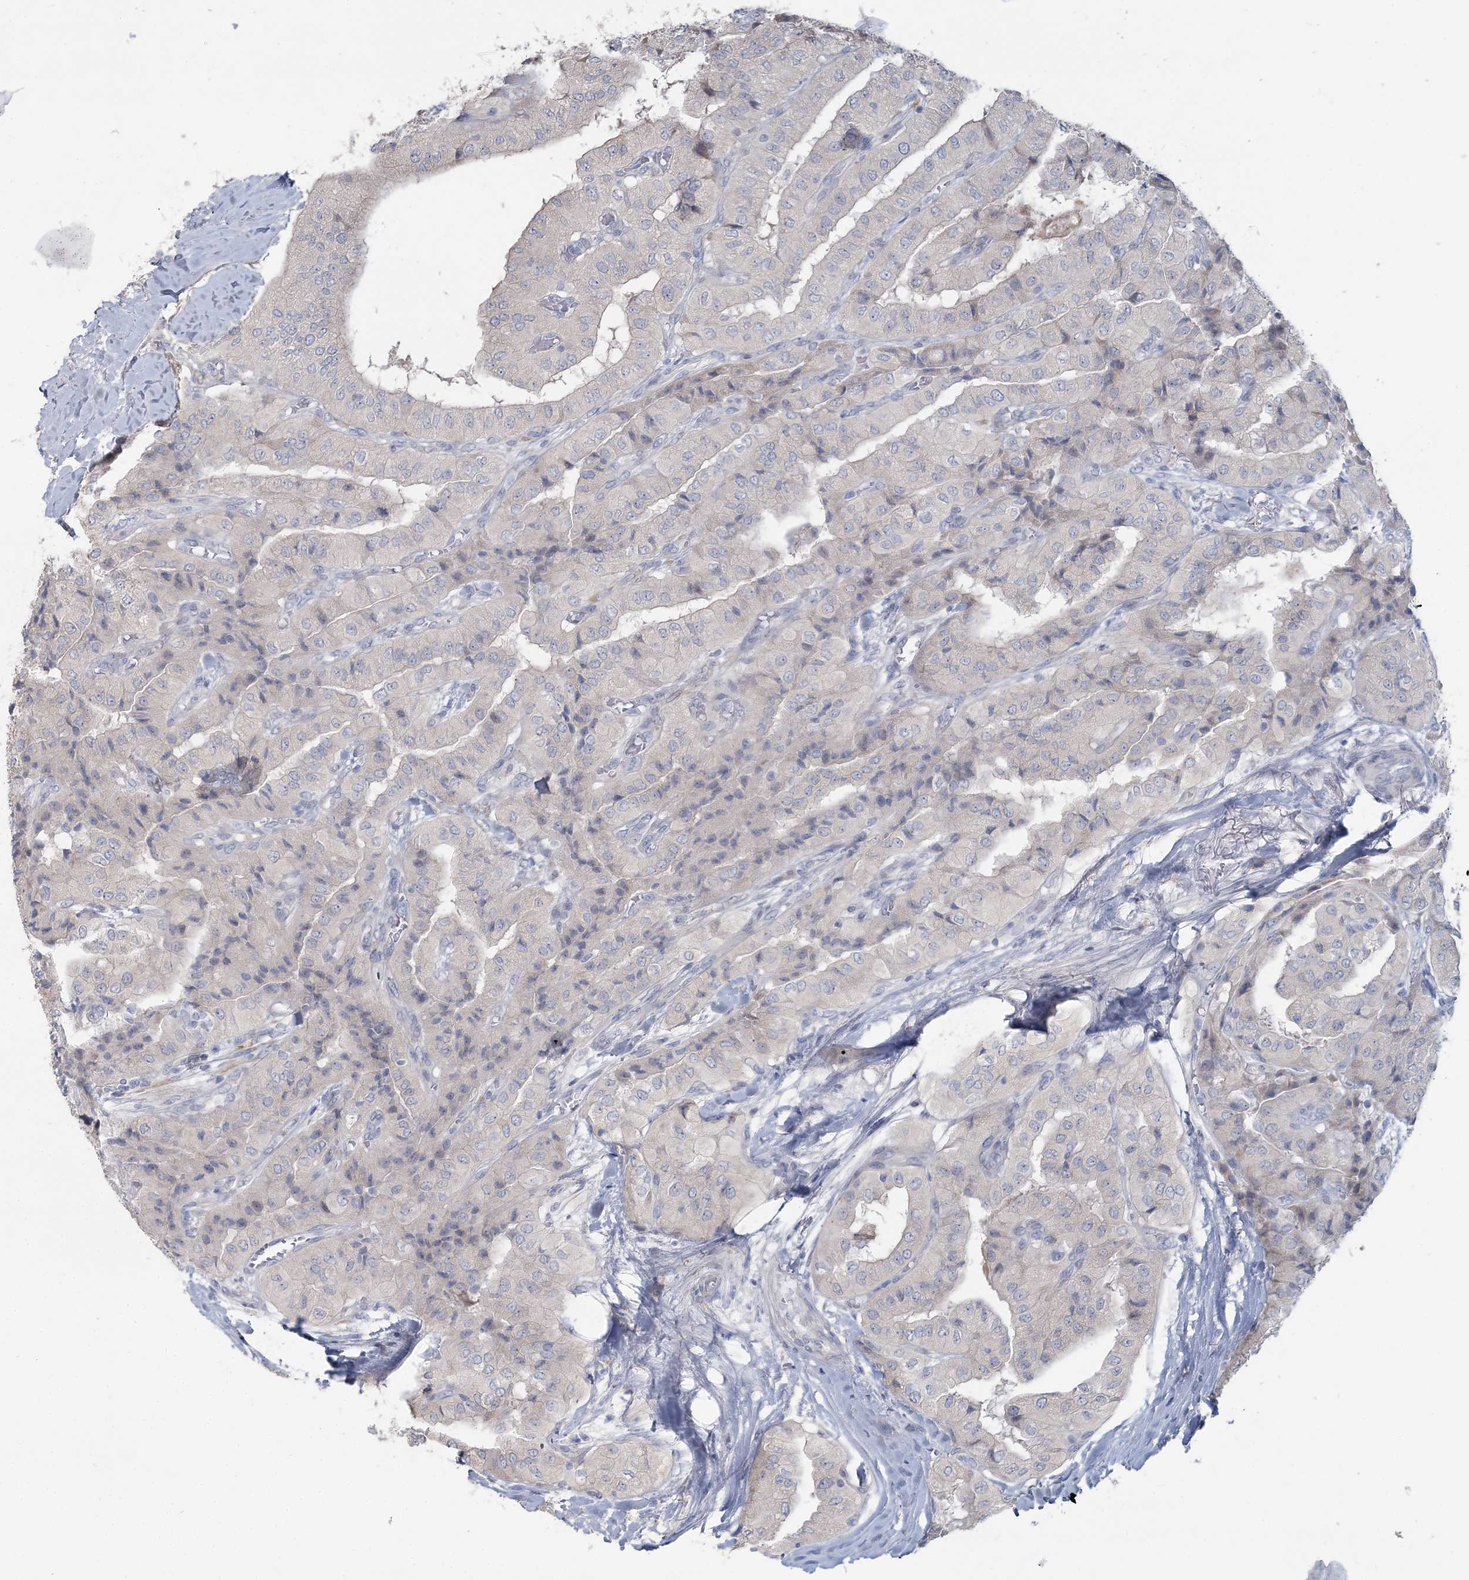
{"staining": {"intensity": "negative", "quantity": "none", "location": "none"}, "tissue": "thyroid cancer", "cell_type": "Tumor cells", "image_type": "cancer", "snomed": [{"axis": "morphology", "description": "Papillary adenocarcinoma, NOS"}, {"axis": "topography", "description": "Thyroid gland"}], "caption": "Immunohistochemical staining of human thyroid cancer demonstrates no significant expression in tumor cells. (DAB immunohistochemistry, high magnification).", "gene": "CMBL", "patient": {"sex": "female", "age": 59}}